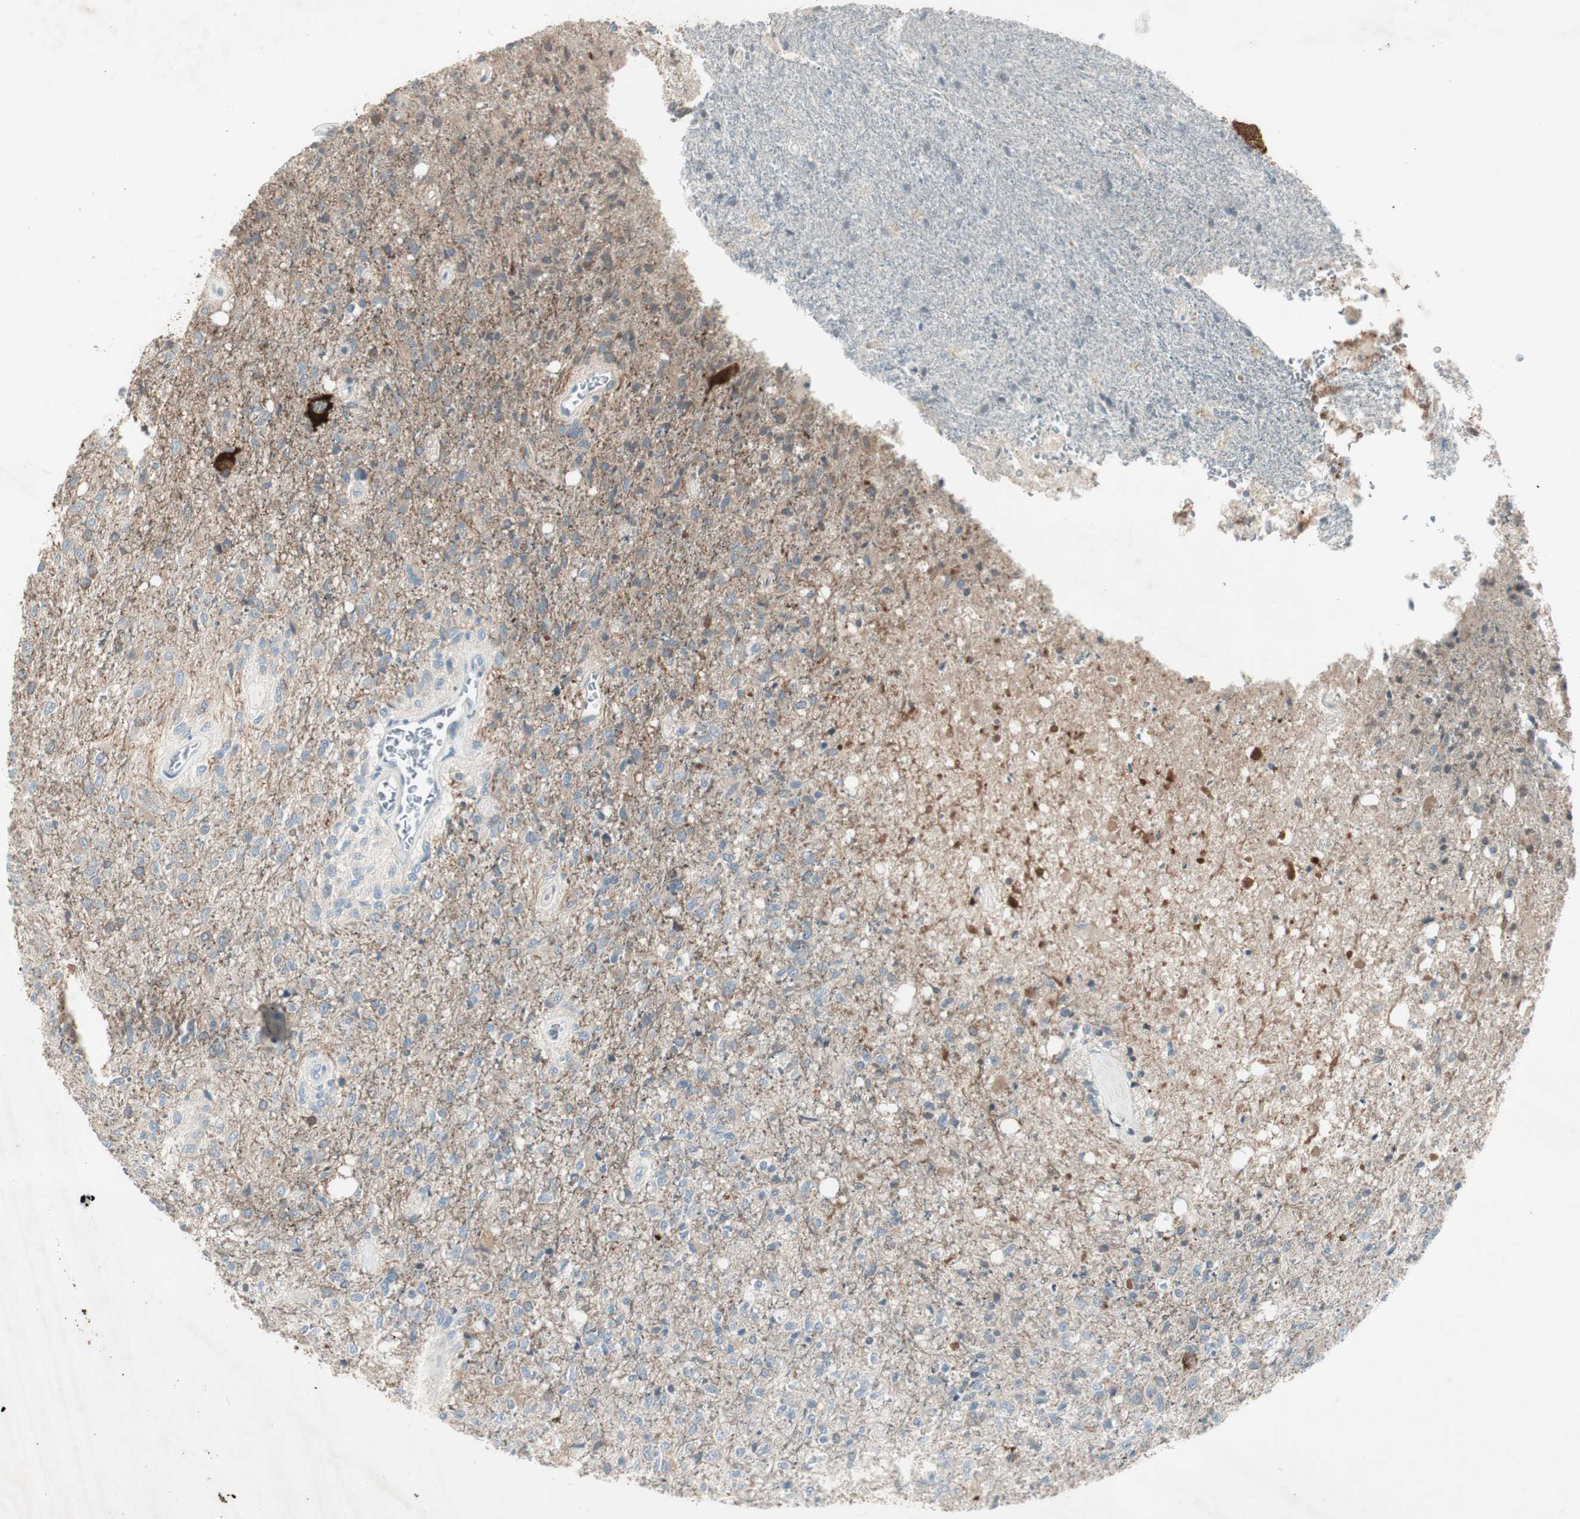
{"staining": {"intensity": "weak", "quantity": "<25%", "location": "cytoplasmic/membranous"}, "tissue": "glioma", "cell_type": "Tumor cells", "image_type": "cancer", "snomed": [{"axis": "morphology", "description": "Normal tissue, NOS"}, {"axis": "morphology", "description": "Glioma, malignant, High grade"}, {"axis": "topography", "description": "Cerebral cortex"}], "caption": "Malignant glioma (high-grade) stained for a protein using IHC shows no expression tumor cells.", "gene": "MAPRE3", "patient": {"sex": "male", "age": 77}}